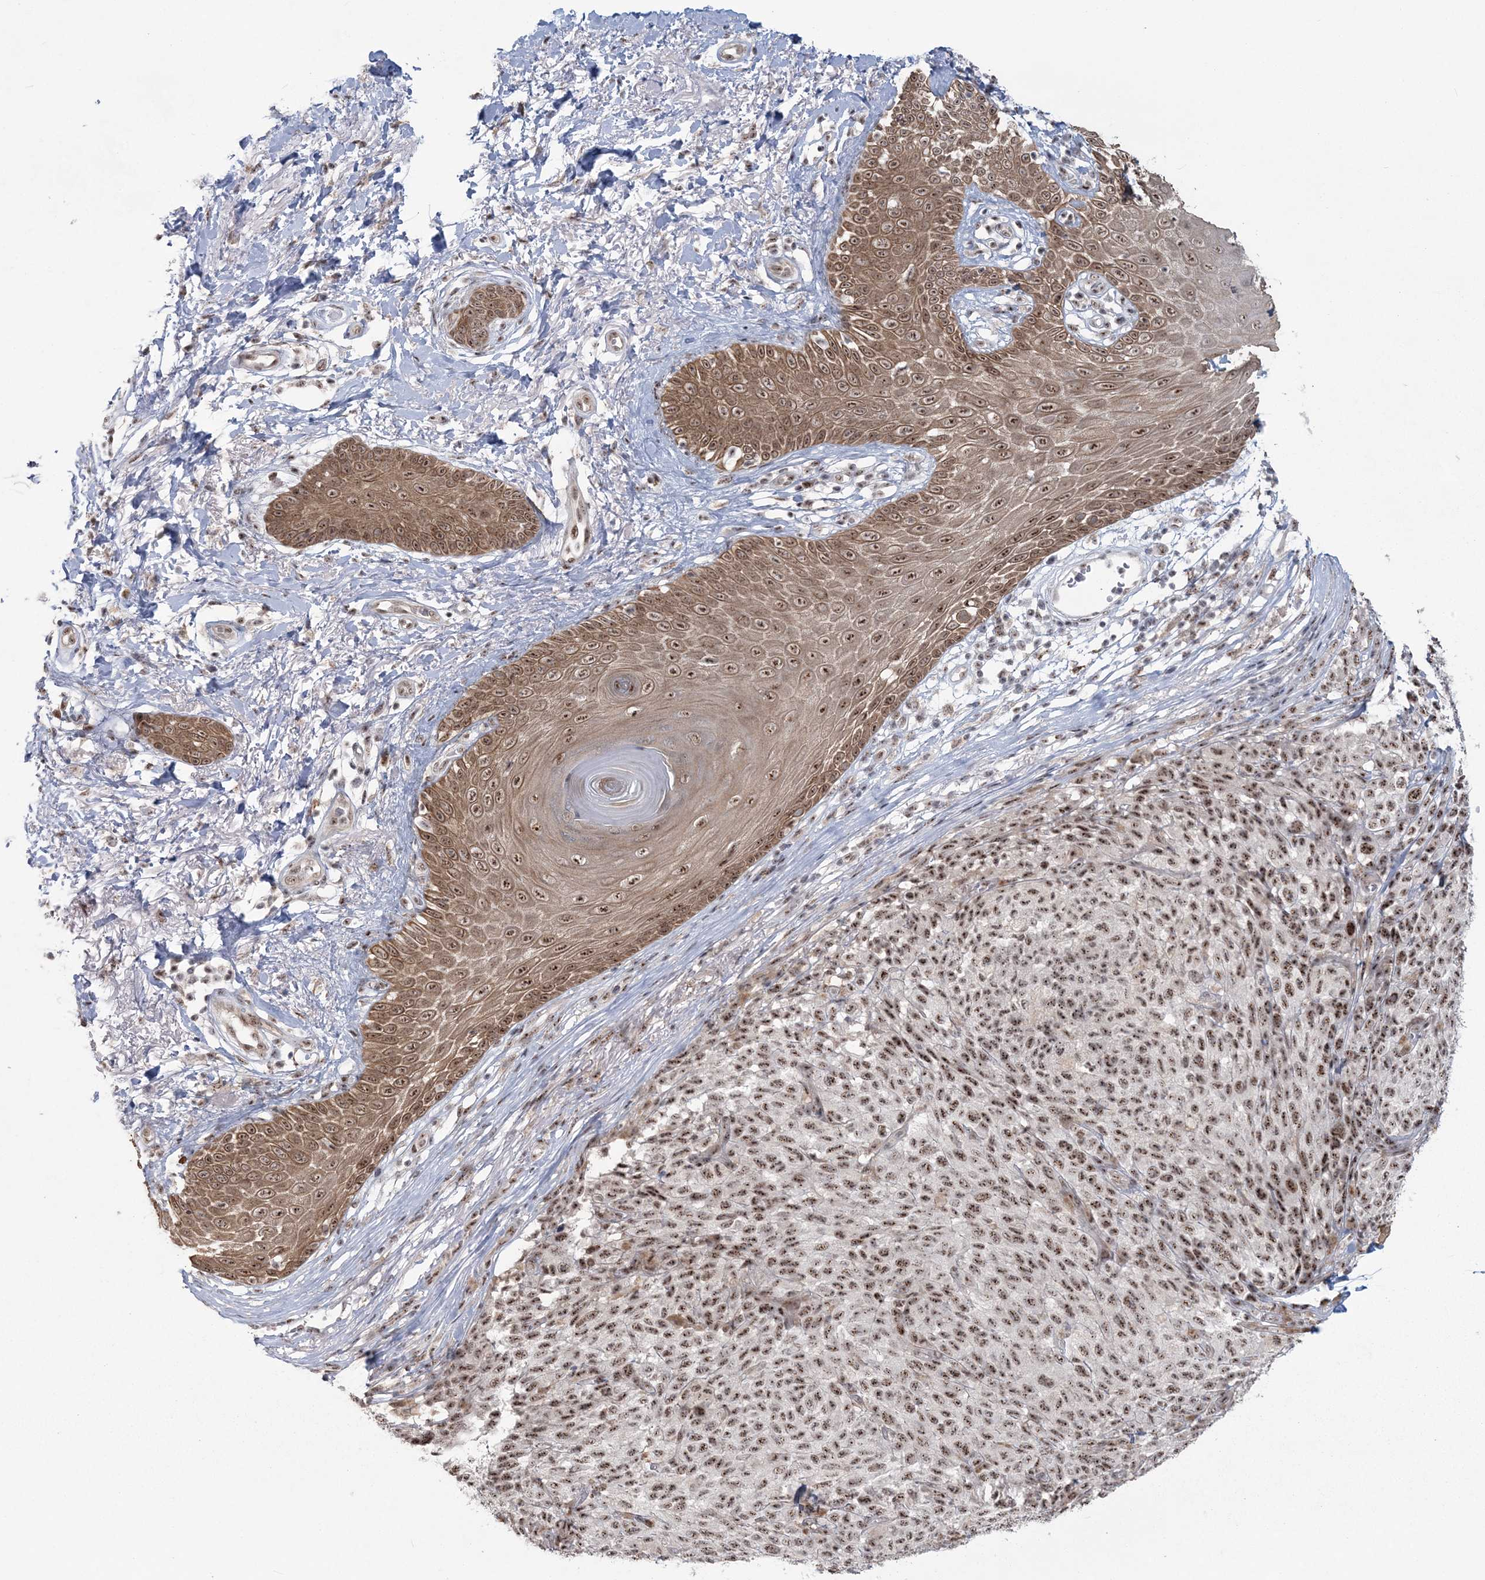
{"staining": {"intensity": "moderate", "quantity": ">75%", "location": "nuclear"}, "tissue": "melanoma", "cell_type": "Tumor cells", "image_type": "cancer", "snomed": [{"axis": "morphology", "description": "Malignant melanoma, NOS"}, {"axis": "topography", "description": "Skin"}], "caption": "A high-resolution micrograph shows immunohistochemistry (IHC) staining of malignant melanoma, which demonstrates moderate nuclear staining in approximately >75% of tumor cells.", "gene": "KDM6B", "patient": {"sex": "female", "age": 82}}